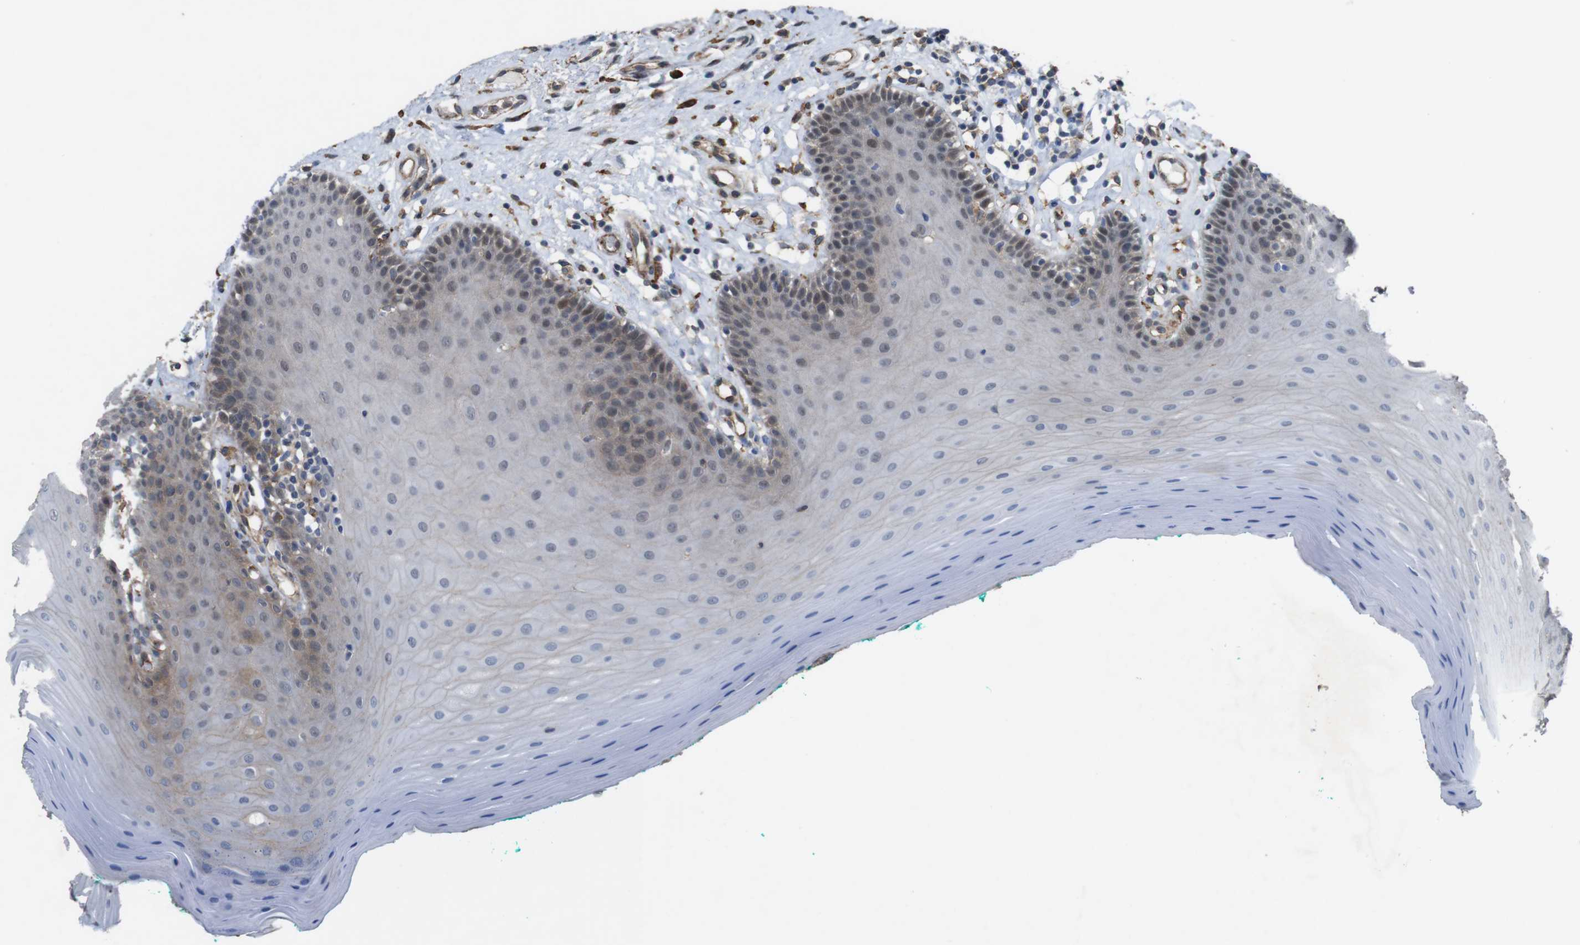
{"staining": {"intensity": "moderate", "quantity": "25%-75%", "location": "cytoplasmic/membranous"}, "tissue": "oral mucosa", "cell_type": "Squamous epithelial cells", "image_type": "normal", "snomed": [{"axis": "morphology", "description": "Normal tissue, NOS"}, {"axis": "topography", "description": "Skeletal muscle"}, {"axis": "topography", "description": "Oral tissue"}], "caption": "Immunohistochemistry (DAB (3,3'-diaminobenzidine)) staining of unremarkable oral mucosa displays moderate cytoplasmic/membranous protein positivity in approximately 25%-75% of squamous epithelial cells. (Brightfield microscopy of DAB IHC at high magnification).", "gene": "PTGER4", "patient": {"sex": "male", "age": 58}}